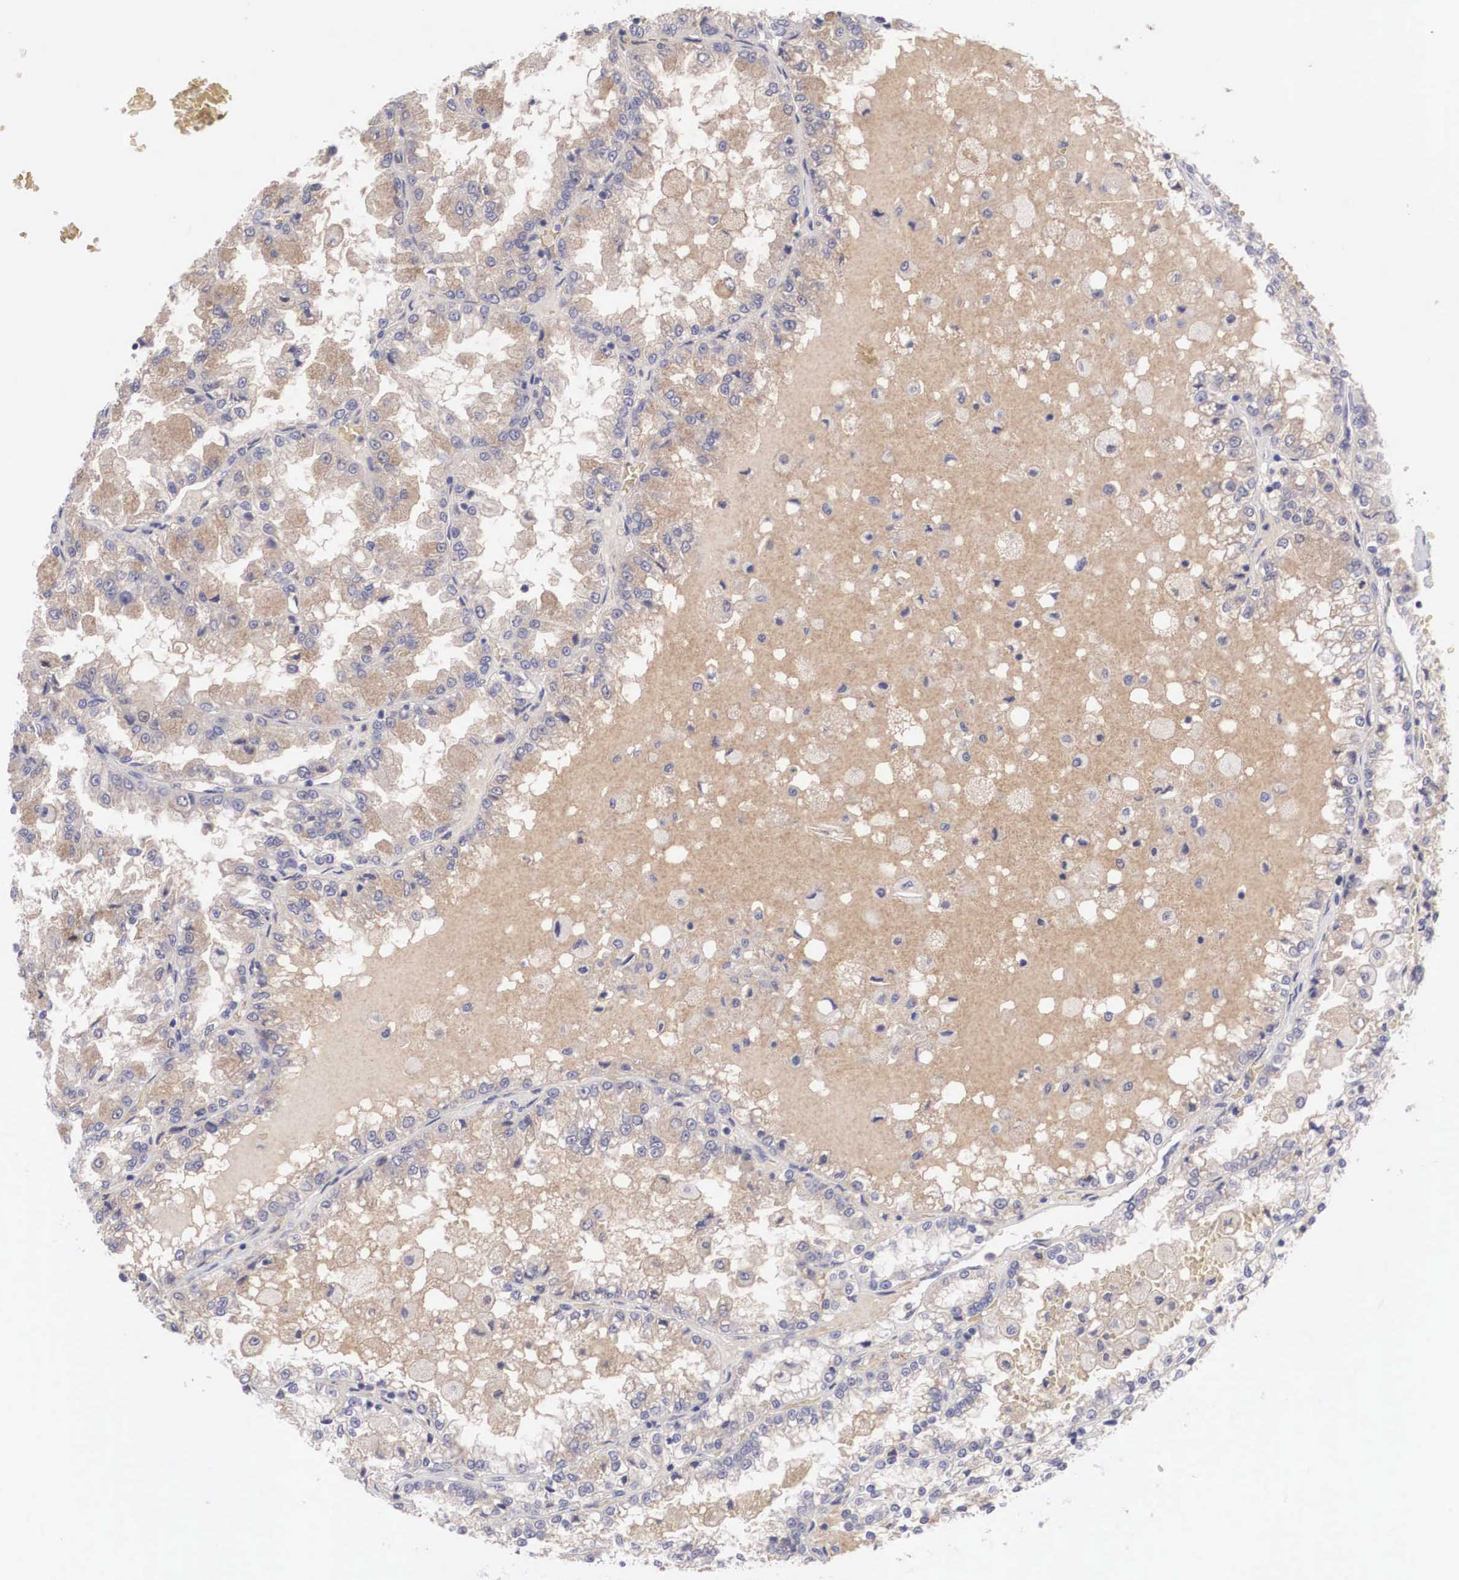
{"staining": {"intensity": "weak", "quantity": ">75%", "location": "cytoplasmic/membranous"}, "tissue": "renal cancer", "cell_type": "Tumor cells", "image_type": "cancer", "snomed": [{"axis": "morphology", "description": "Adenocarcinoma, NOS"}, {"axis": "topography", "description": "Kidney"}], "caption": "IHC micrograph of renal cancer stained for a protein (brown), which demonstrates low levels of weak cytoplasmic/membranous staining in approximately >75% of tumor cells.", "gene": "ABHD4", "patient": {"sex": "female", "age": 56}}